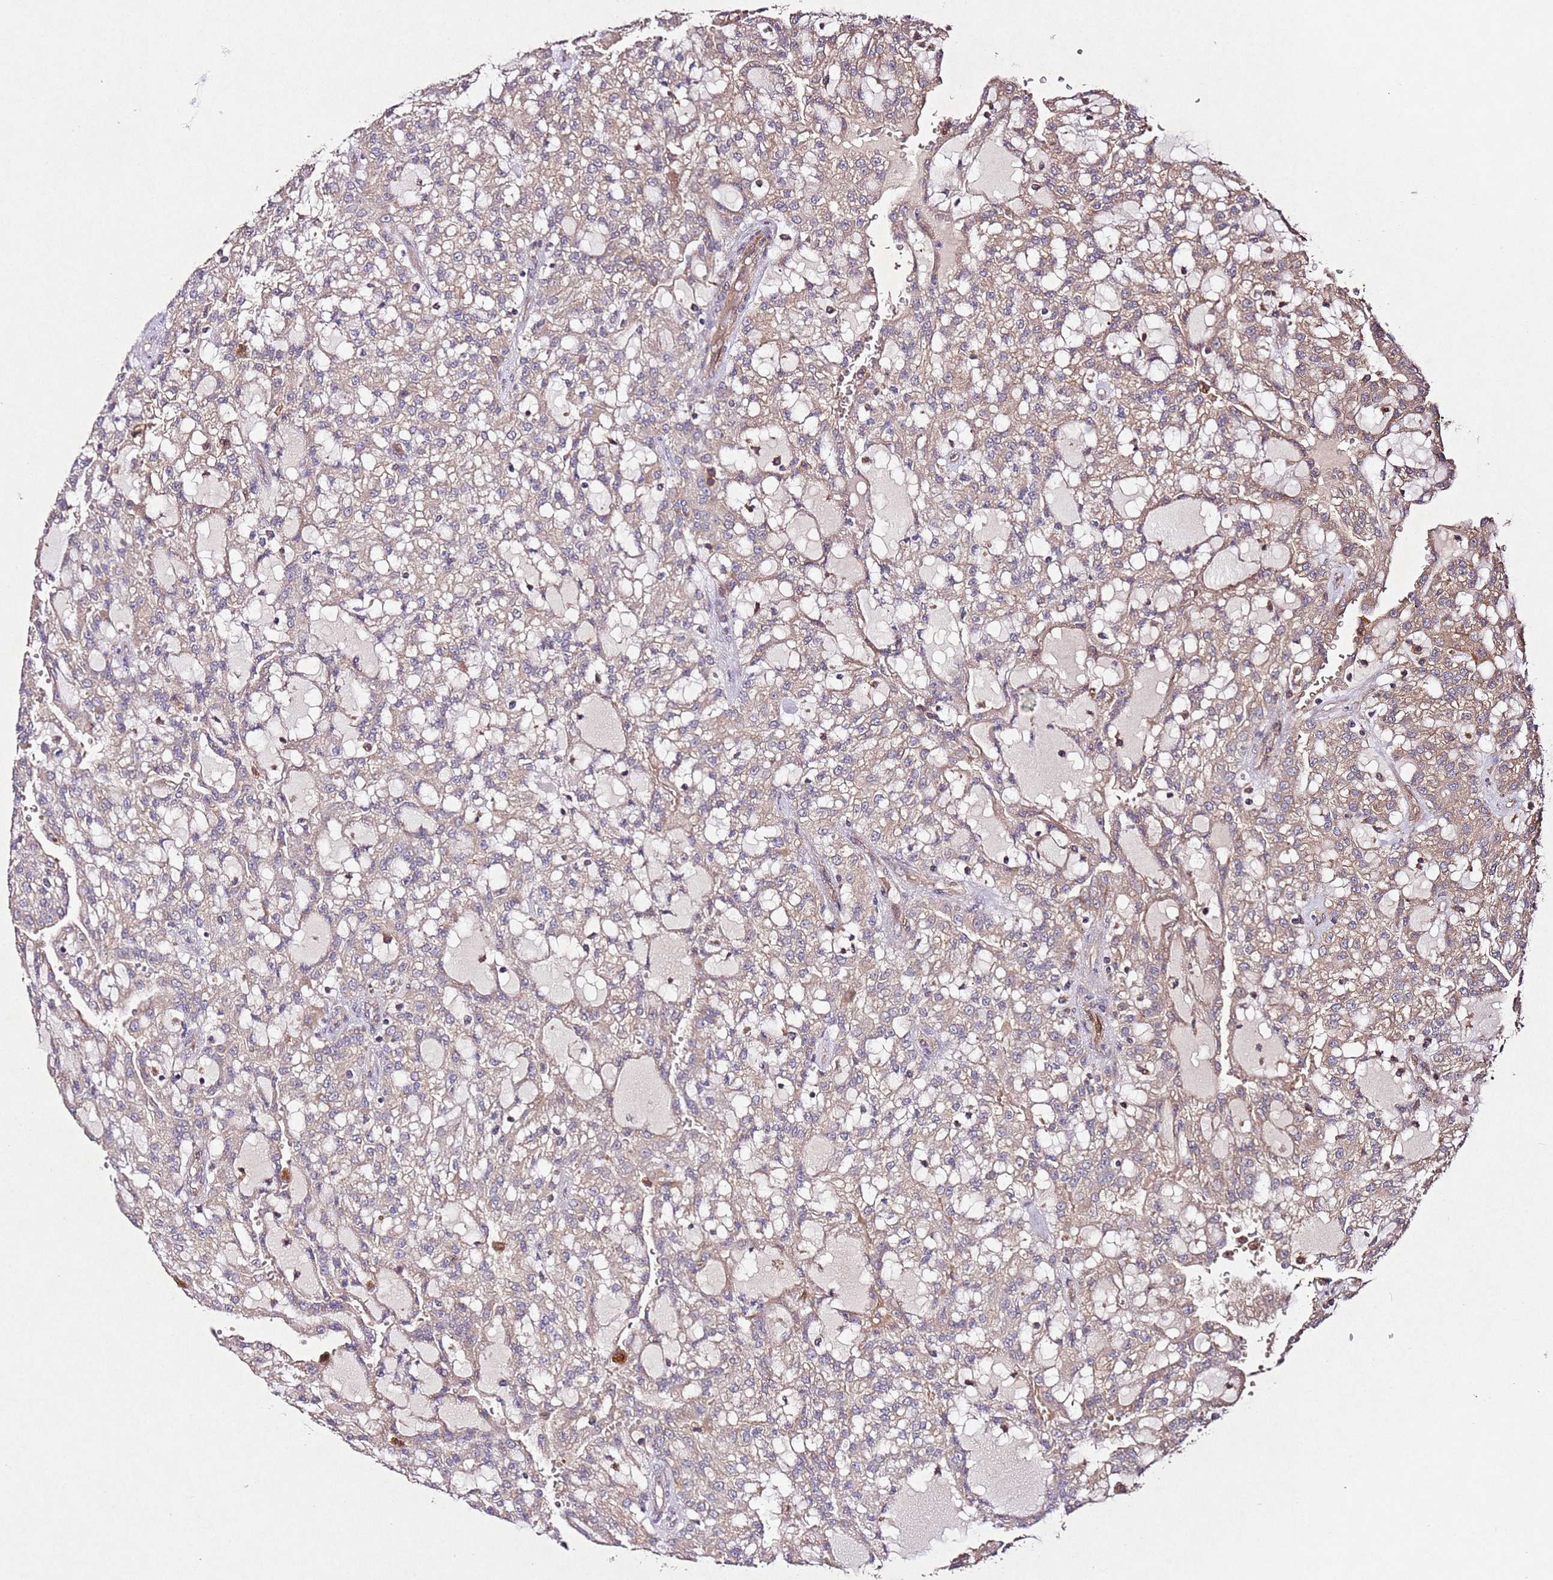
{"staining": {"intensity": "weak", "quantity": ">75%", "location": "cytoplasmic/membranous"}, "tissue": "renal cancer", "cell_type": "Tumor cells", "image_type": "cancer", "snomed": [{"axis": "morphology", "description": "Adenocarcinoma, NOS"}, {"axis": "topography", "description": "Kidney"}], "caption": "Immunohistochemical staining of renal cancer shows low levels of weak cytoplasmic/membranous protein positivity in about >75% of tumor cells.", "gene": "PTMA", "patient": {"sex": "male", "age": 63}}